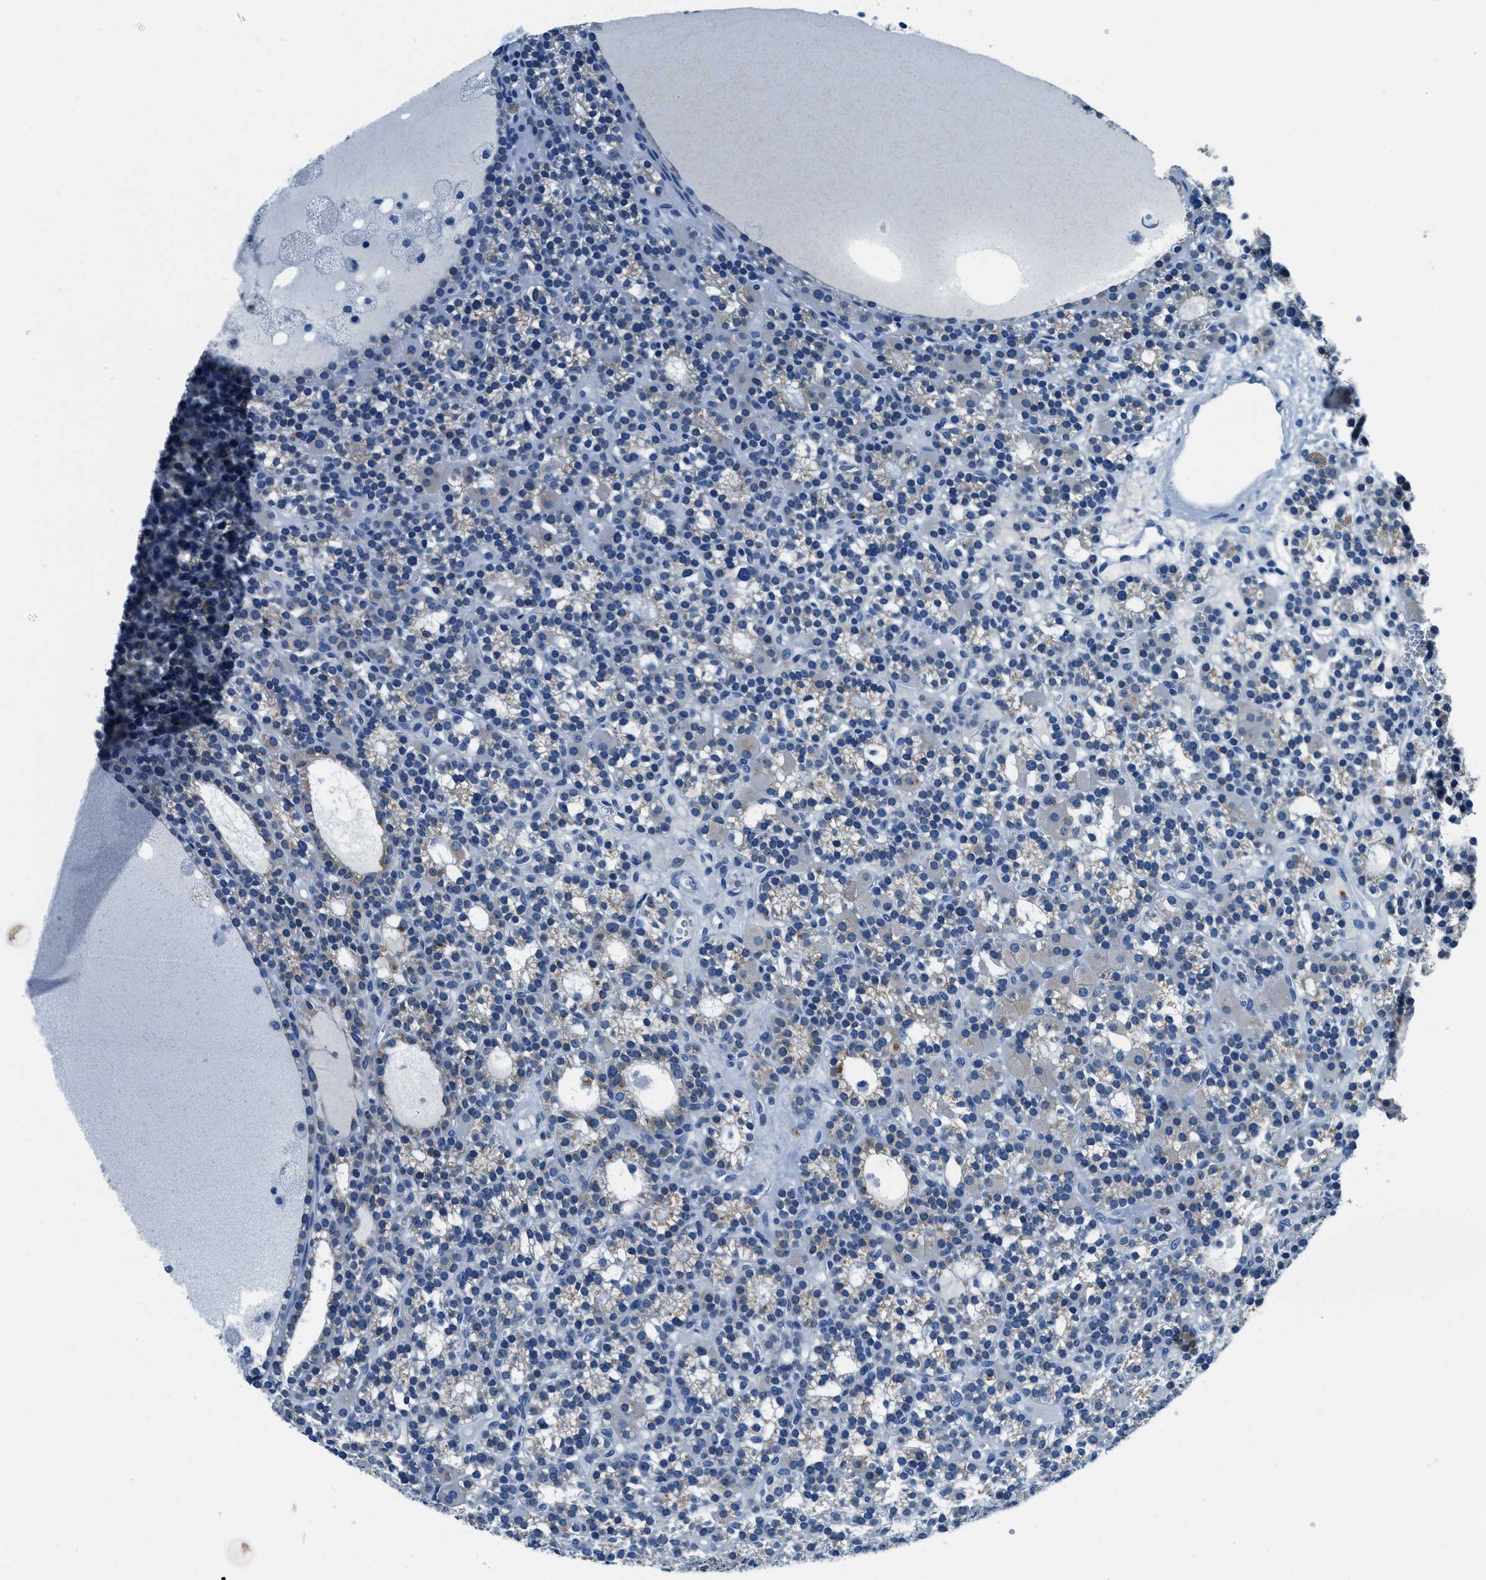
{"staining": {"intensity": "moderate", "quantity": "<25%", "location": "cytoplasmic/membranous"}, "tissue": "parathyroid gland", "cell_type": "Glandular cells", "image_type": "normal", "snomed": [{"axis": "morphology", "description": "Normal tissue, NOS"}, {"axis": "morphology", "description": "Adenoma, NOS"}, {"axis": "topography", "description": "Parathyroid gland"}], "caption": "Parathyroid gland stained for a protein exhibits moderate cytoplasmic/membranous positivity in glandular cells. (Stains: DAB in brown, nuclei in blue, Microscopy: brightfield microscopy at high magnification).", "gene": "UBAC2", "patient": {"sex": "female", "age": 58}}